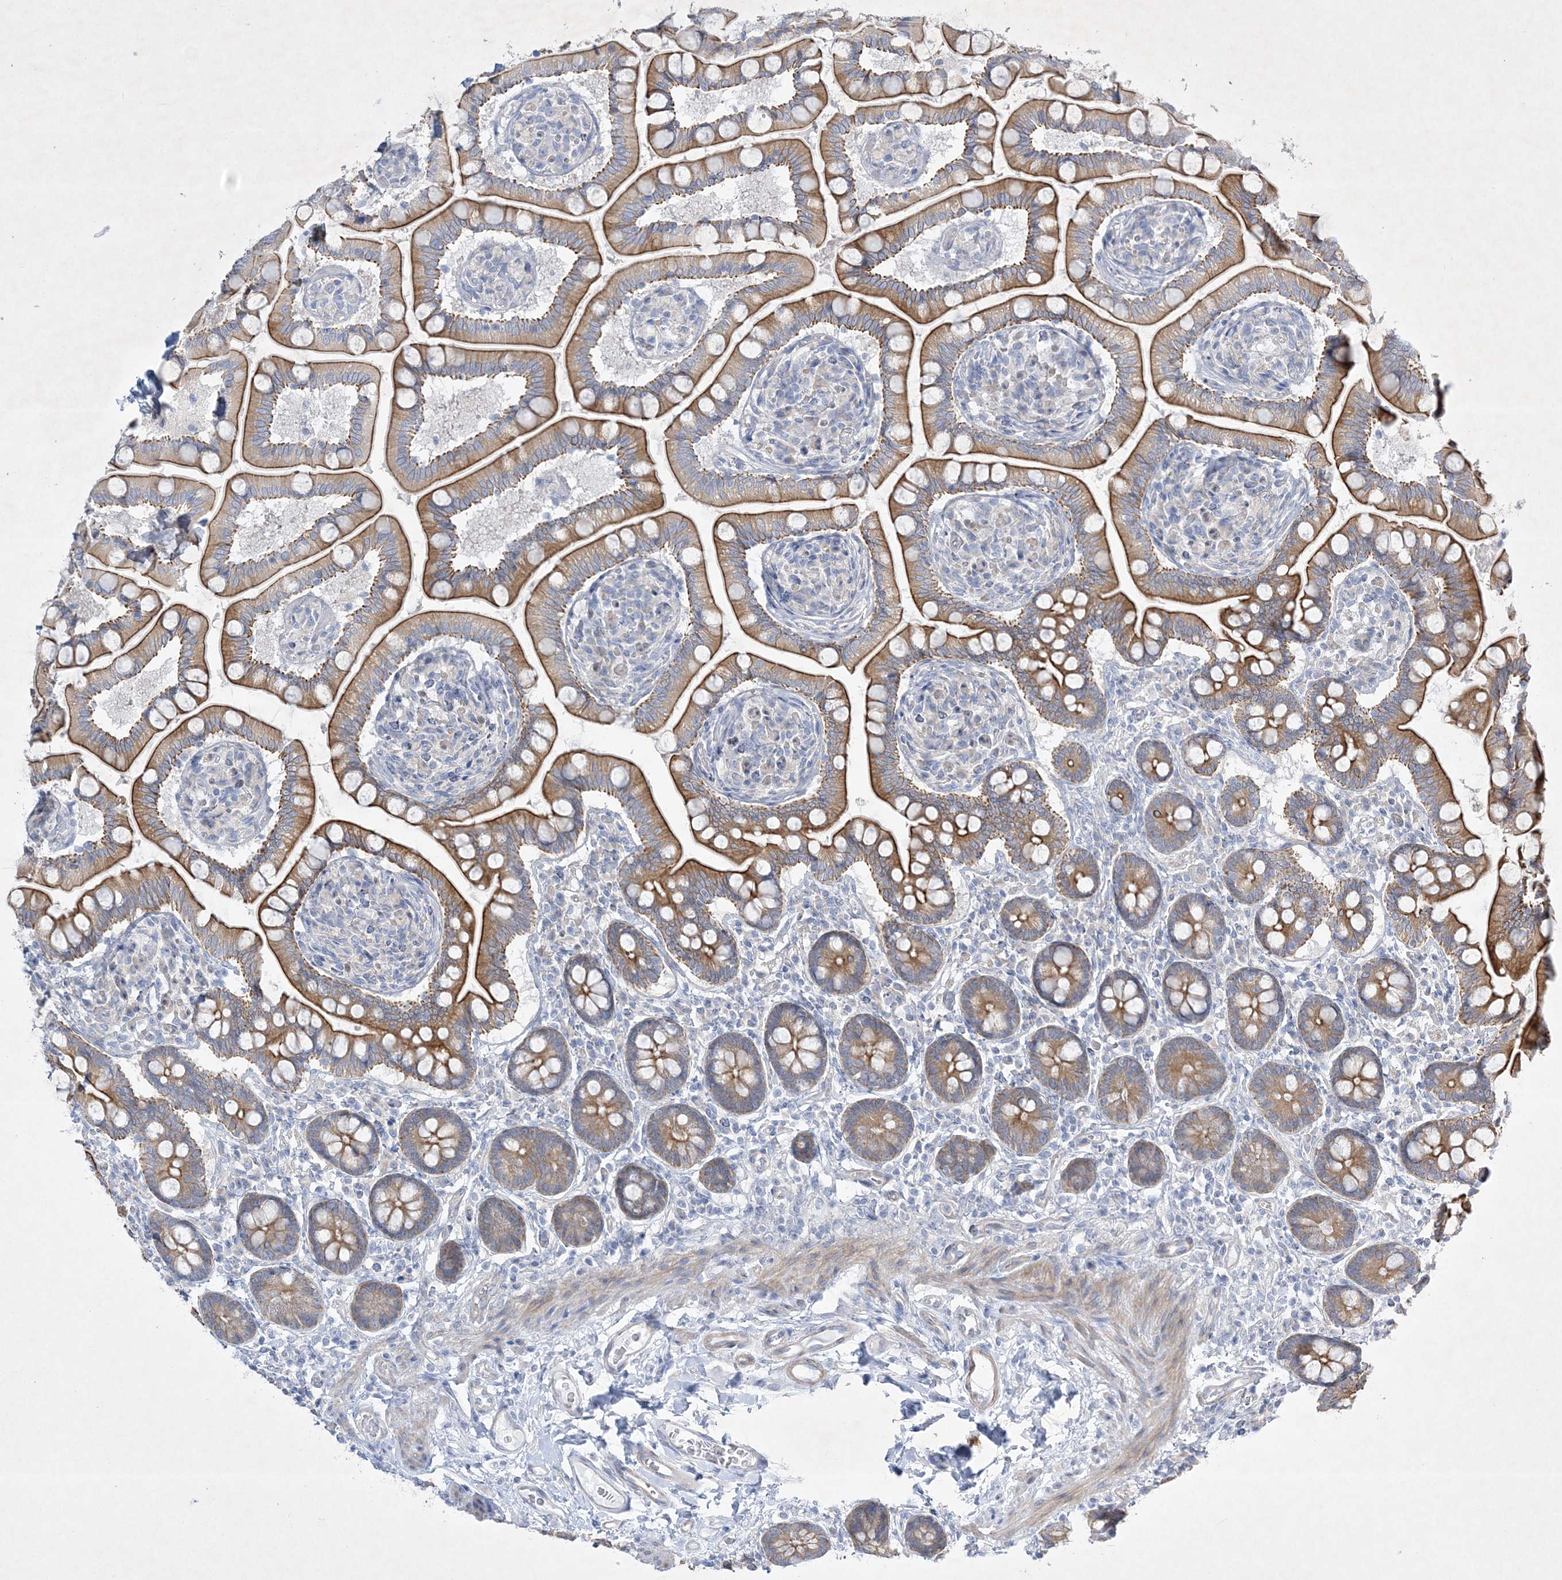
{"staining": {"intensity": "moderate", "quantity": ">75%", "location": "cytoplasmic/membranous"}, "tissue": "small intestine", "cell_type": "Glandular cells", "image_type": "normal", "snomed": [{"axis": "morphology", "description": "Normal tissue, NOS"}, {"axis": "topography", "description": "Small intestine"}], "caption": "IHC of unremarkable small intestine shows medium levels of moderate cytoplasmic/membranous positivity in about >75% of glandular cells.", "gene": "FARSB", "patient": {"sex": "female", "age": 64}}